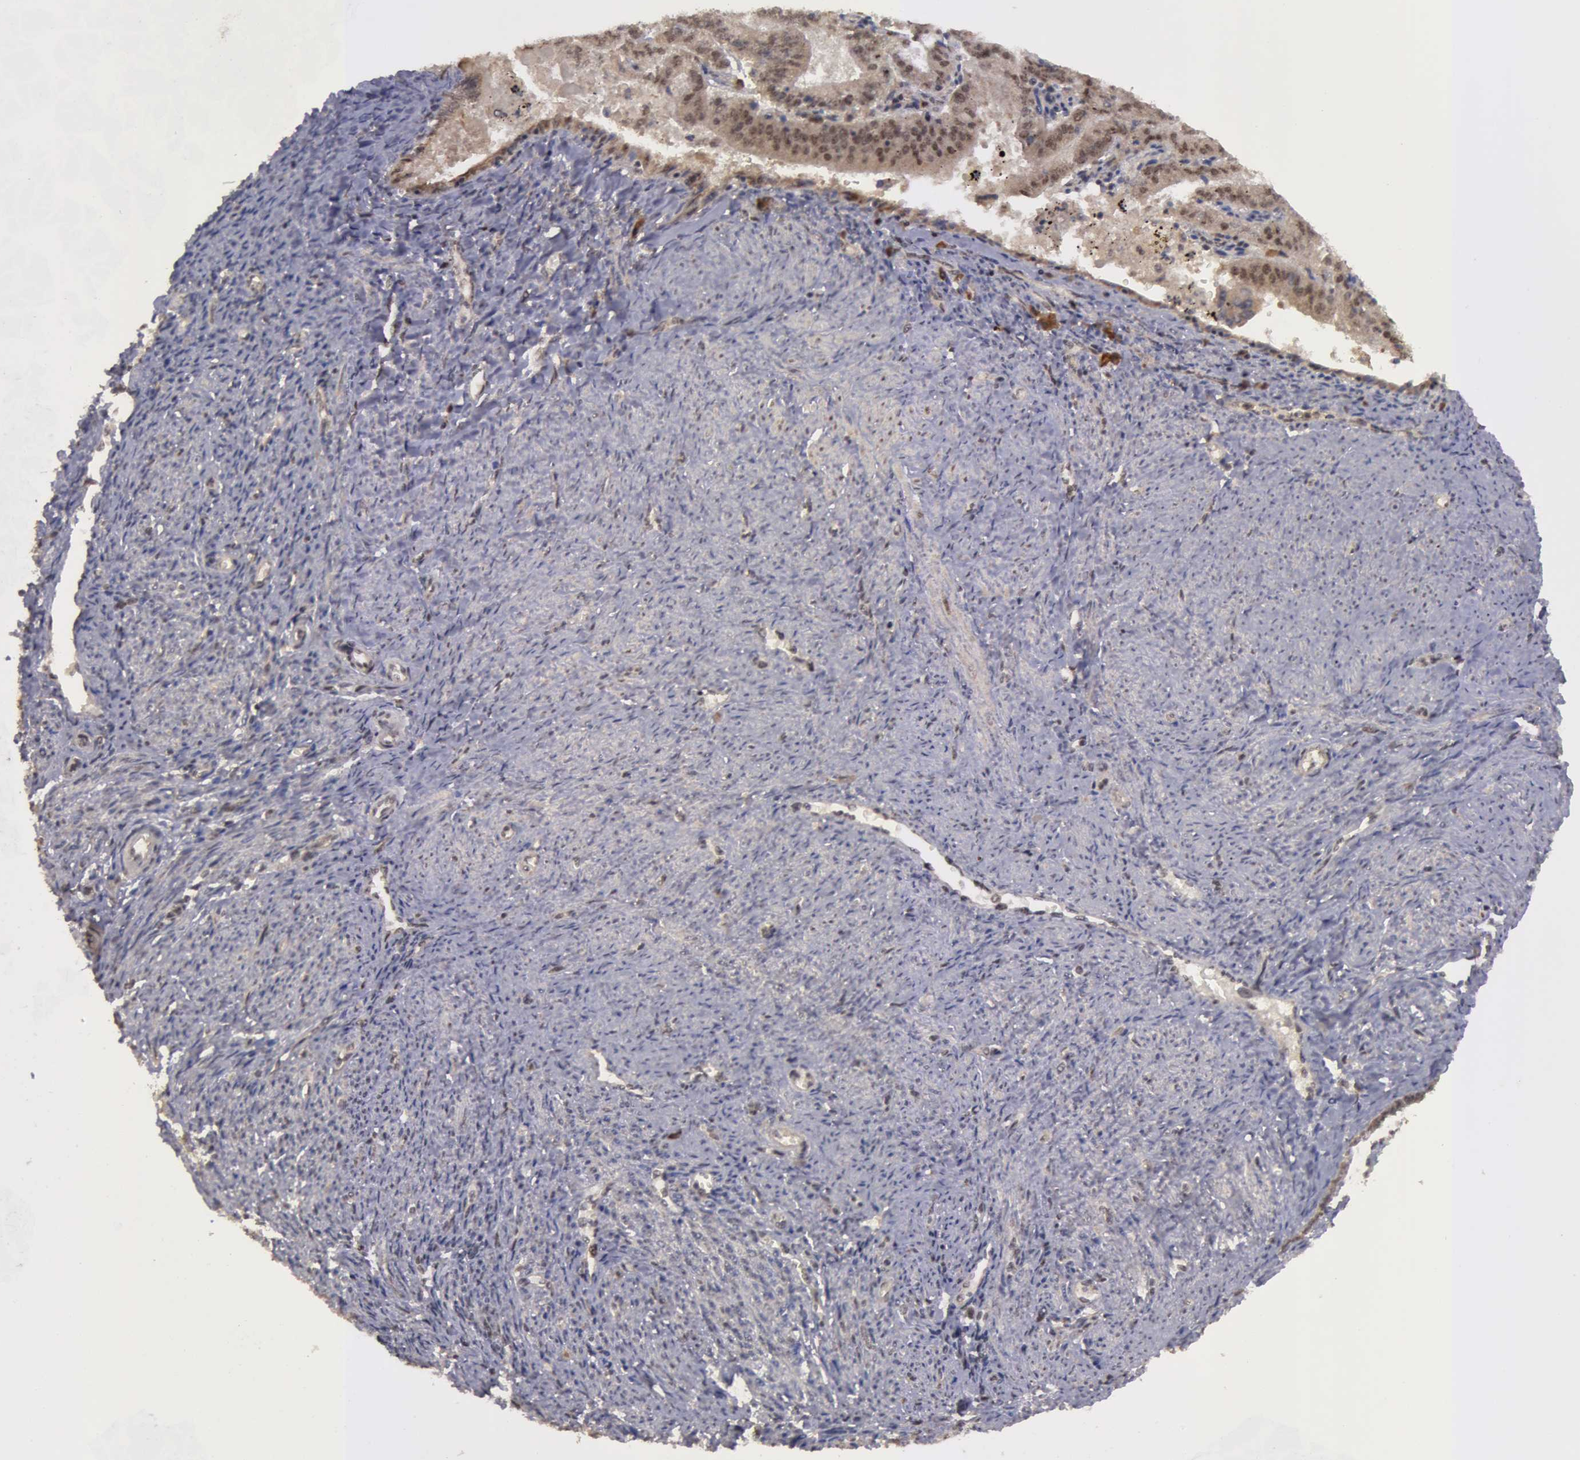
{"staining": {"intensity": "weak", "quantity": ">75%", "location": "cytoplasmic/membranous"}, "tissue": "endometrial cancer", "cell_type": "Tumor cells", "image_type": "cancer", "snomed": [{"axis": "morphology", "description": "Adenocarcinoma, NOS"}, {"axis": "topography", "description": "Endometrium"}], "caption": "Protein analysis of adenocarcinoma (endometrial) tissue shows weak cytoplasmic/membranous staining in approximately >75% of tumor cells.", "gene": "GLIS1", "patient": {"sex": "female", "age": 66}}